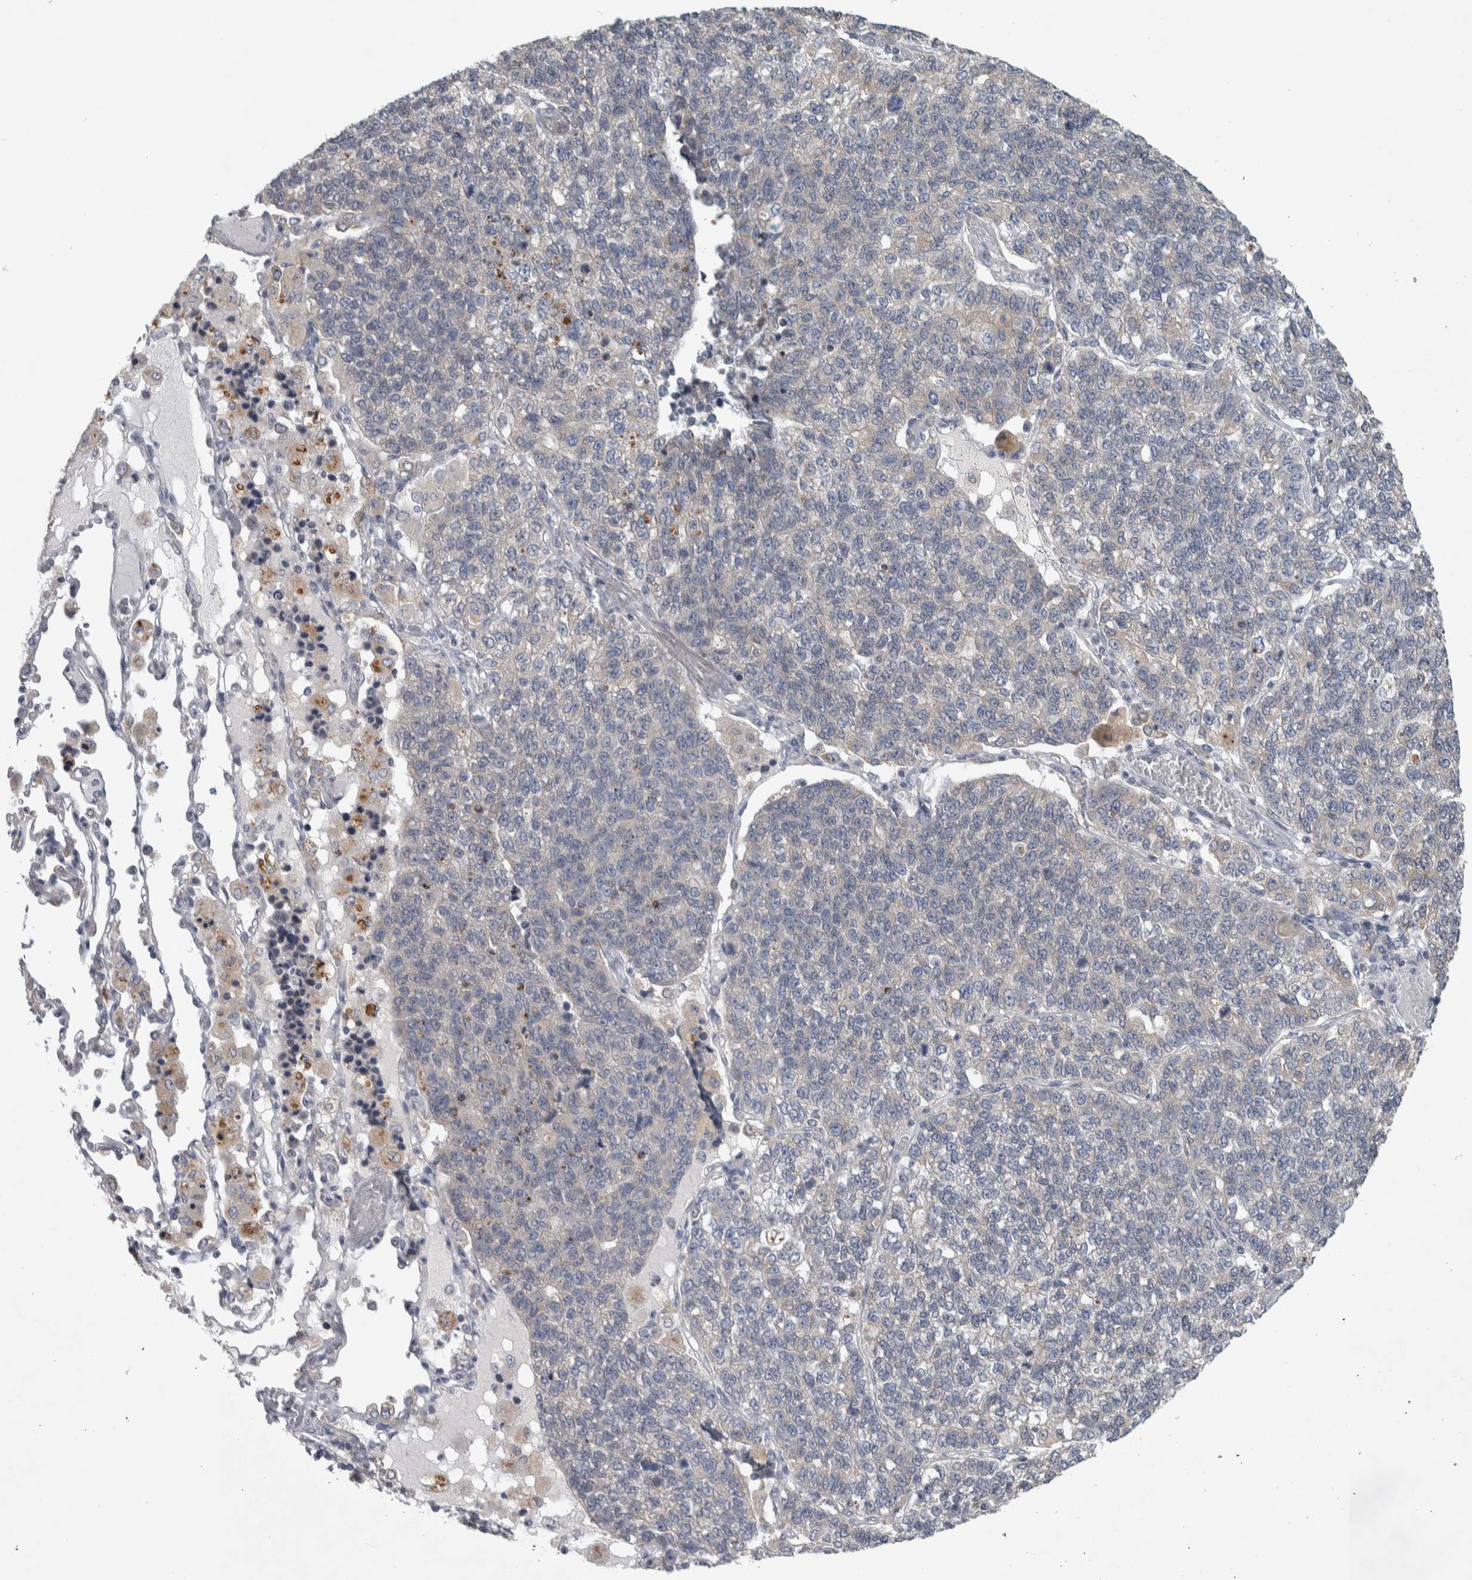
{"staining": {"intensity": "negative", "quantity": "none", "location": "none"}, "tissue": "lung cancer", "cell_type": "Tumor cells", "image_type": "cancer", "snomed": [{"axis": "morphology", "description": "Adenocarcinoma, NOS"}, {"axis": "topography", "description": "Lung"}], "caption": "DAB (3,3'-diaminobenzidine) immunohistochemical staining of lung adenocarcinoma demonstrates no significant expression in tumor cells.", "gene": "SIGMAR1", "patient": {"sex": "male", "age": 49}}